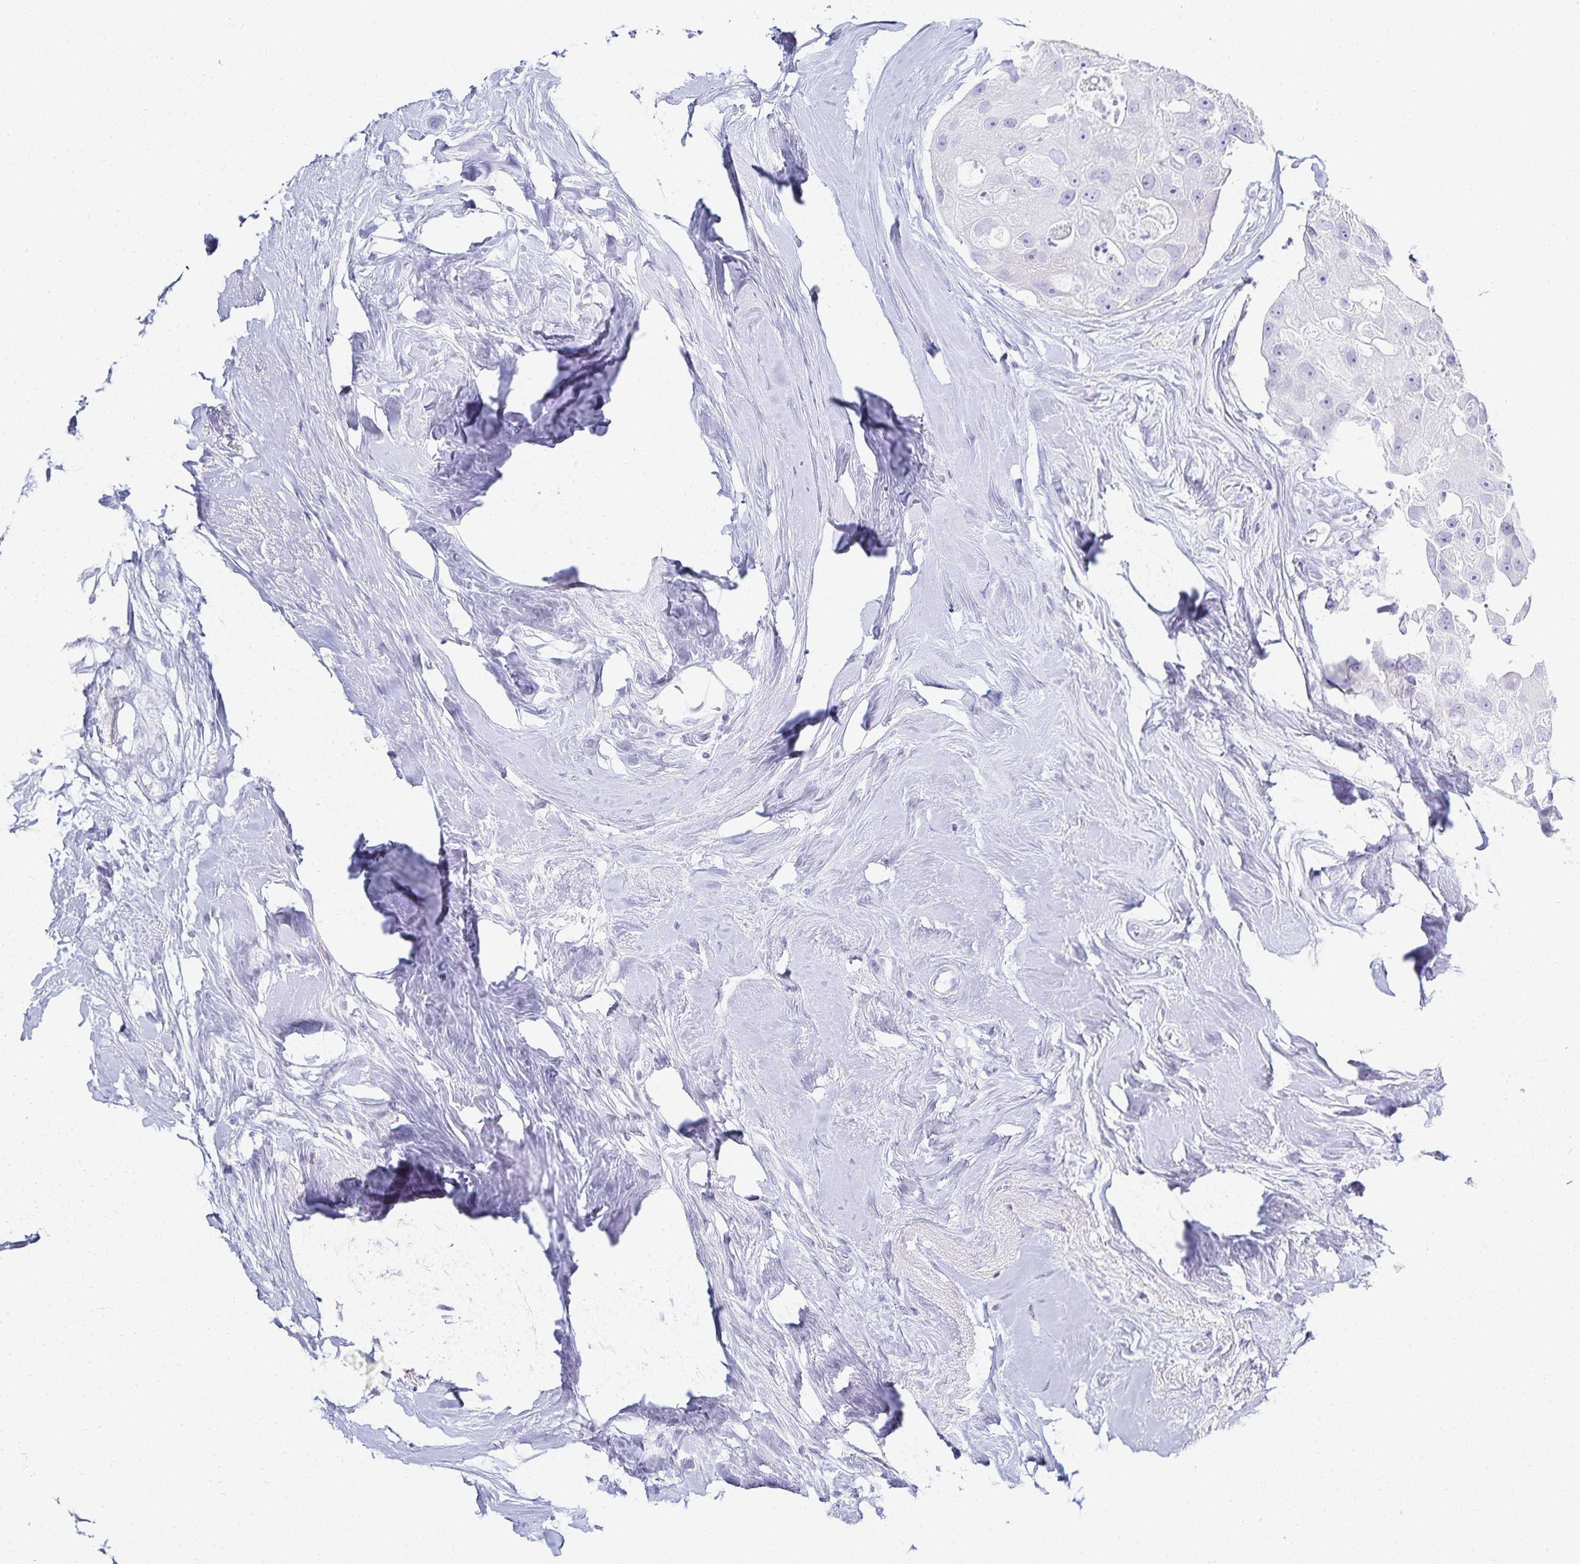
{"staining": {"intensity": "negative", "quantity": "none", "location": "none"}, "tissue": "breast cancer", "cell_type": "Tumor cells", "image_type": "cancer", "snomed": [{"axis": "morphology", "description": "Duct carcinoma"}, {"axis": "topography", "description": "Breast"}], "caption": "Protein analysis of invasive ductal carcinoma (breast) demonstrates no significant positivity in tumor cells.", "gene": "GP2", "patient": {"sex": "female", "age": 43}}